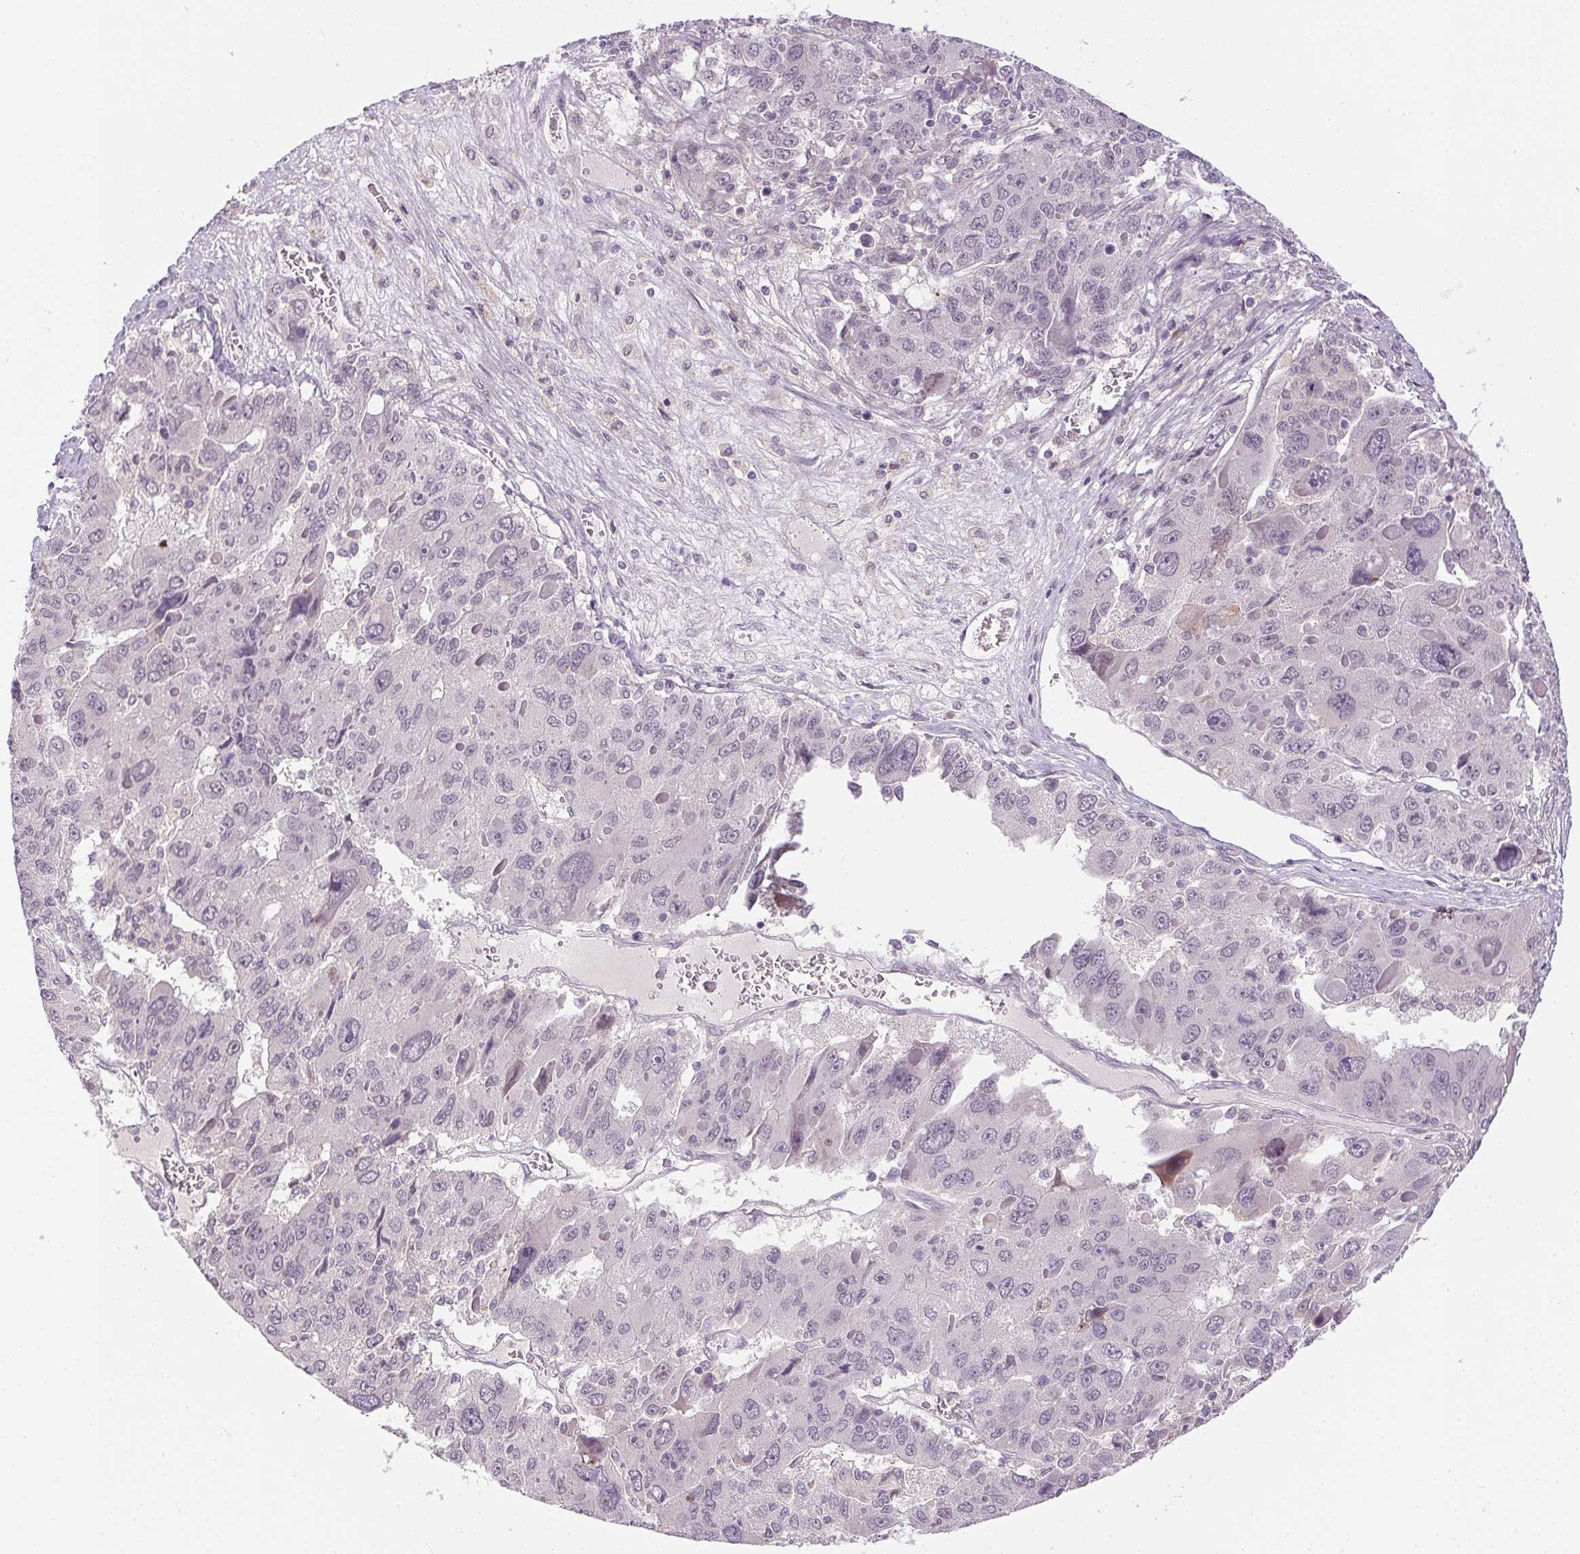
{"staining": {"intensity": "negative", "quantity": "none", "location": "none"}, "tissue": "liver cancer", "cell_type": "Tumor cells", "image_type": "cancer", "snomed": [{"axis": "morphology", "description": "Carcinoma, Hepatocellular, NOS"}, {"axis": "topography", "description": "Liver"}], "caption": "Tumor cells are negative for protein expression in human liver hepatocellular carcinoma.", "gene": "FAM168A", "patient": {"sex": "female", "age": 41}}